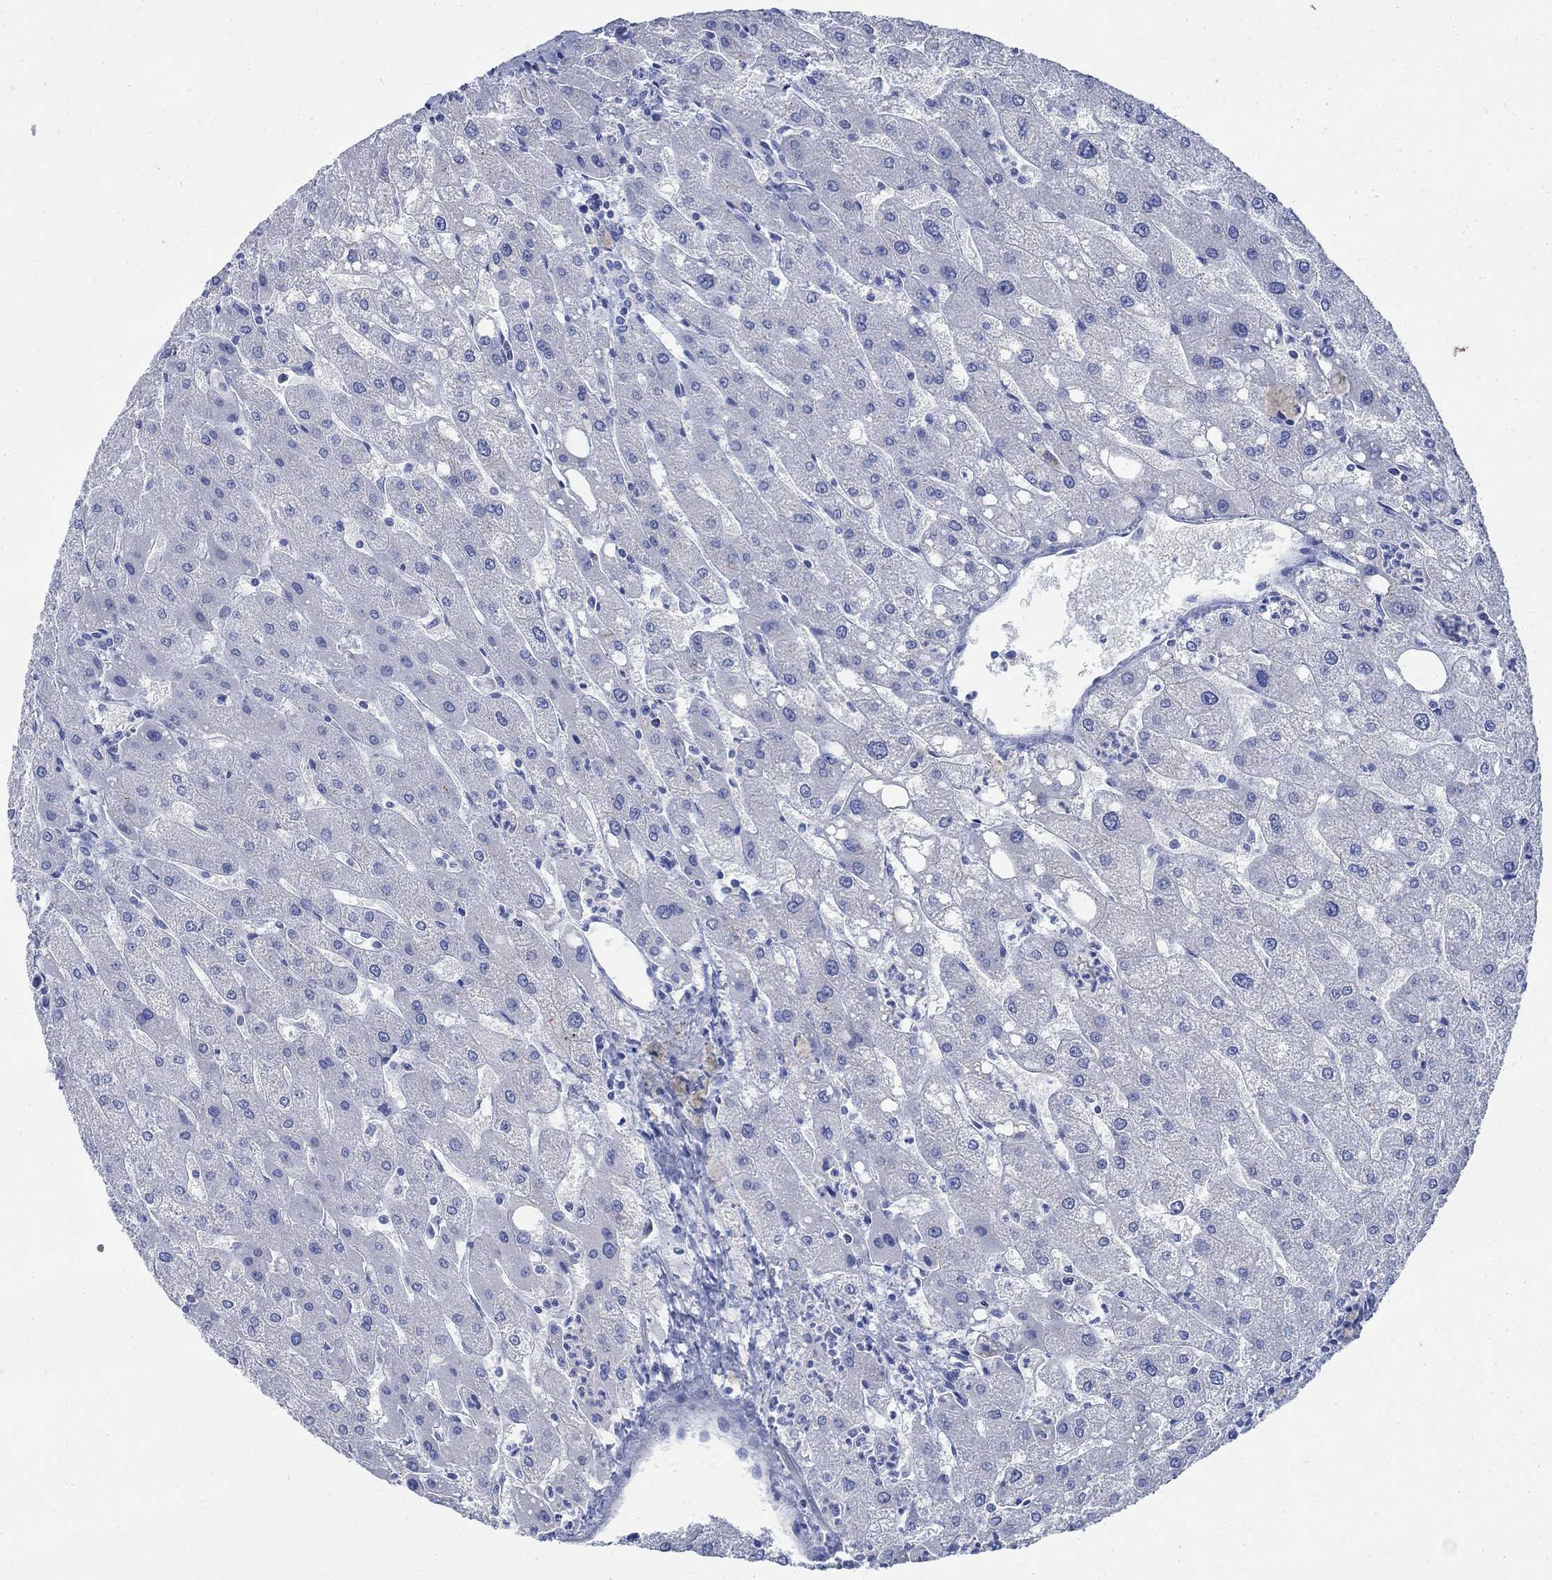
{"staining": {"intensity": "negative", "quantity": "none", "location": "none"}, "tissue": "liver", "cell_type": "Cholangiocytes", "image_type": "normal", "snomed": [{"axis": "morphology", "description": "Normal tissue, NOS"}, {"axis": "topography", "description": "Liver"}], "caption": "DAB immunohistochemical staining of benign human liver reveals no significant staining in cholangiocytes.", "gene": "CAMK2N1", "patient": {"sex": "male", "age": 67}}